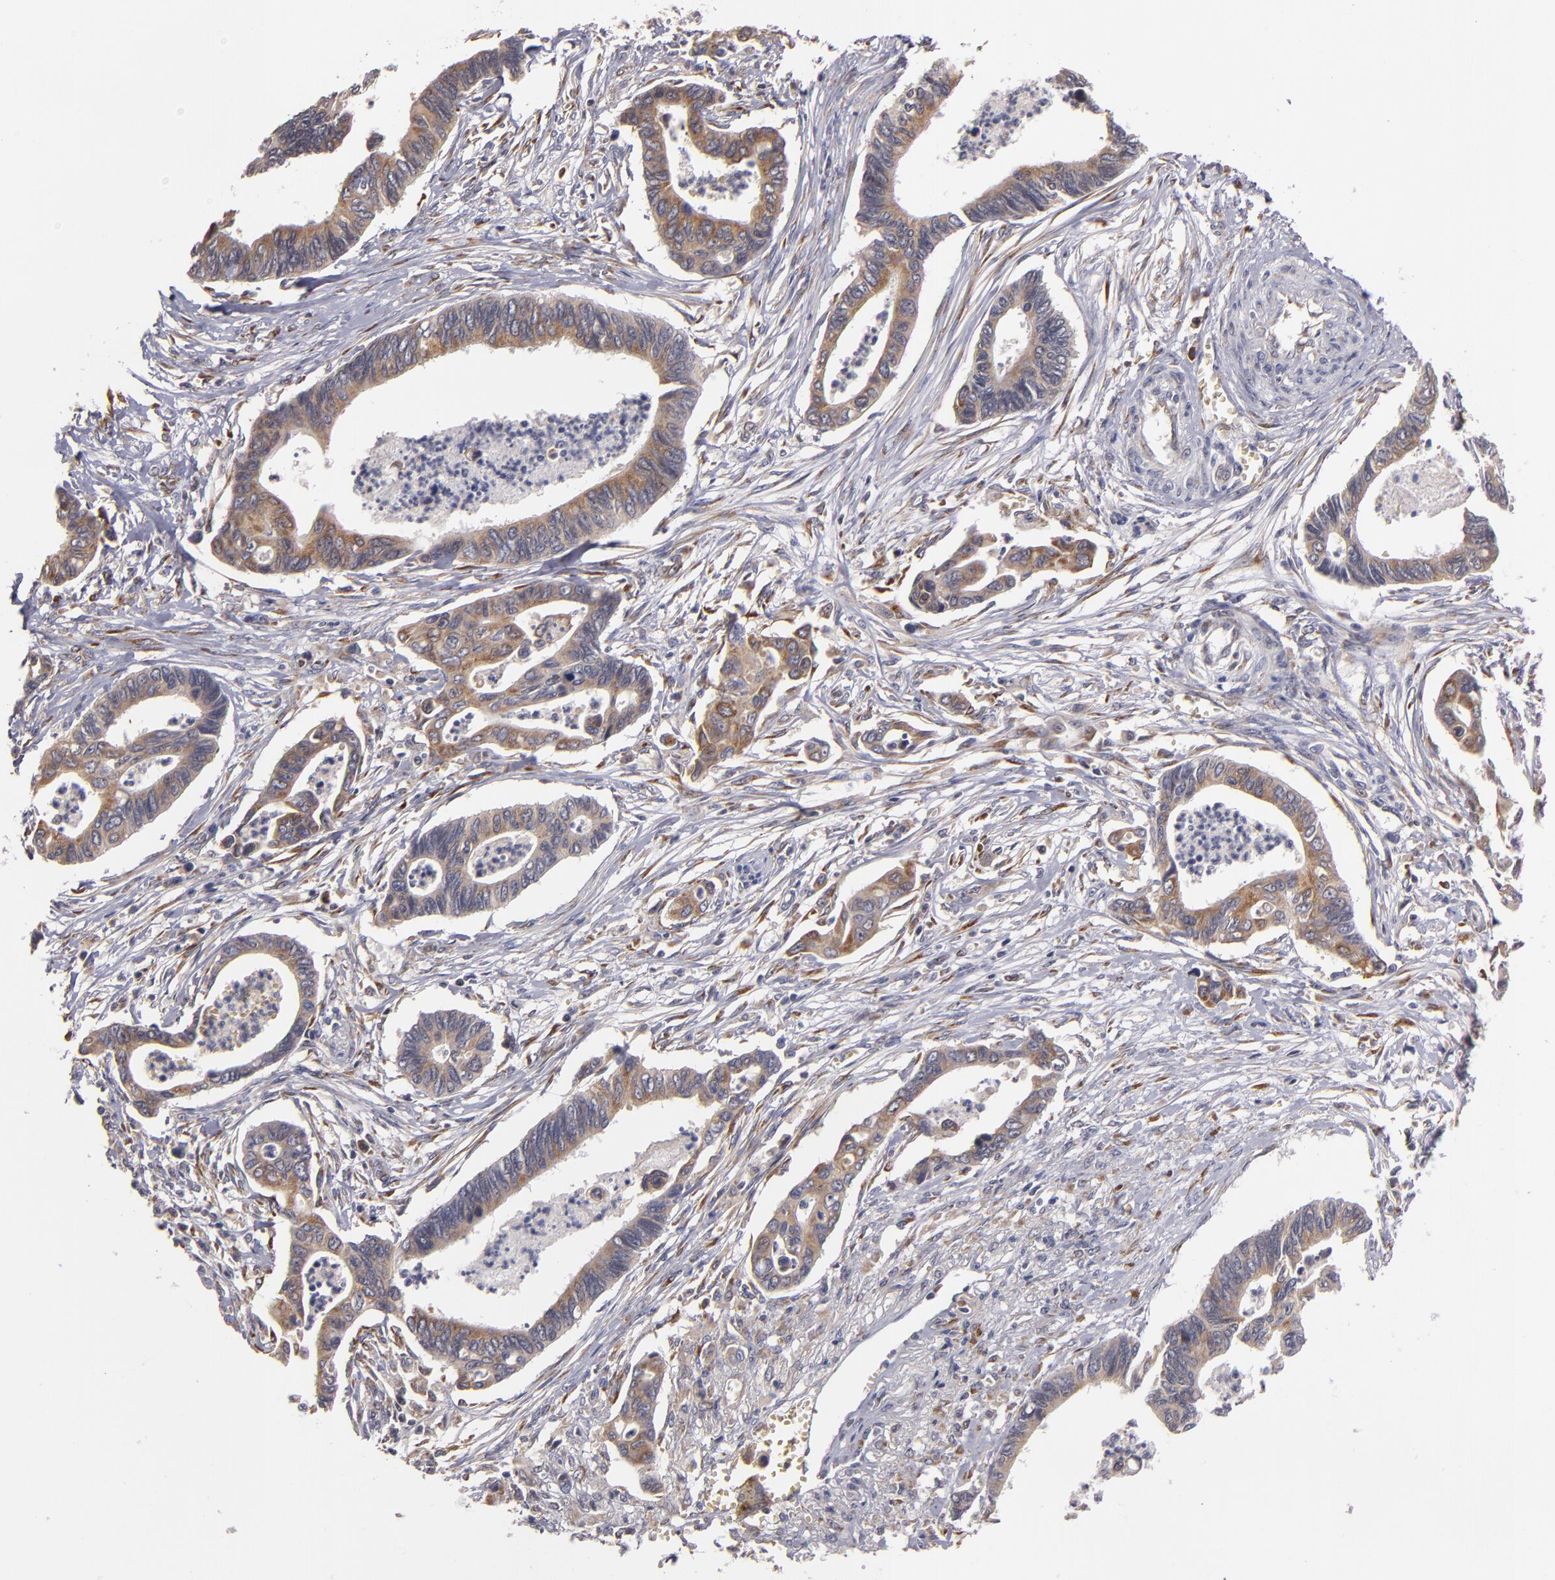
{"staining": {"intensity": "moderate", "quantity": ">75%", "location": "cytoplasmic/membranous"}, "tissue": "pancreatic cancer", "cell_type": "Tumor cells", "image_type": "cancer", "snomed": [{"axis": "morphology", "description": "Adenocarcinoma, NOS"}, {"axis": "topography", "description": "Pancreas"}], "caption": "Immunohistochemistry (IHC) photomicrograph of neoplastic tissue: human adenocarcinoma (pancreatic) stained using immunohistochemistry exhibits medium levels of moderate protein expression localized specifically in the cytoplasmic/membranous of tumor cells, appearing as a cytoplasmic/membranous brown color.", "gene": "CASP1", "patient": {"sex": "female", "age": 70}}